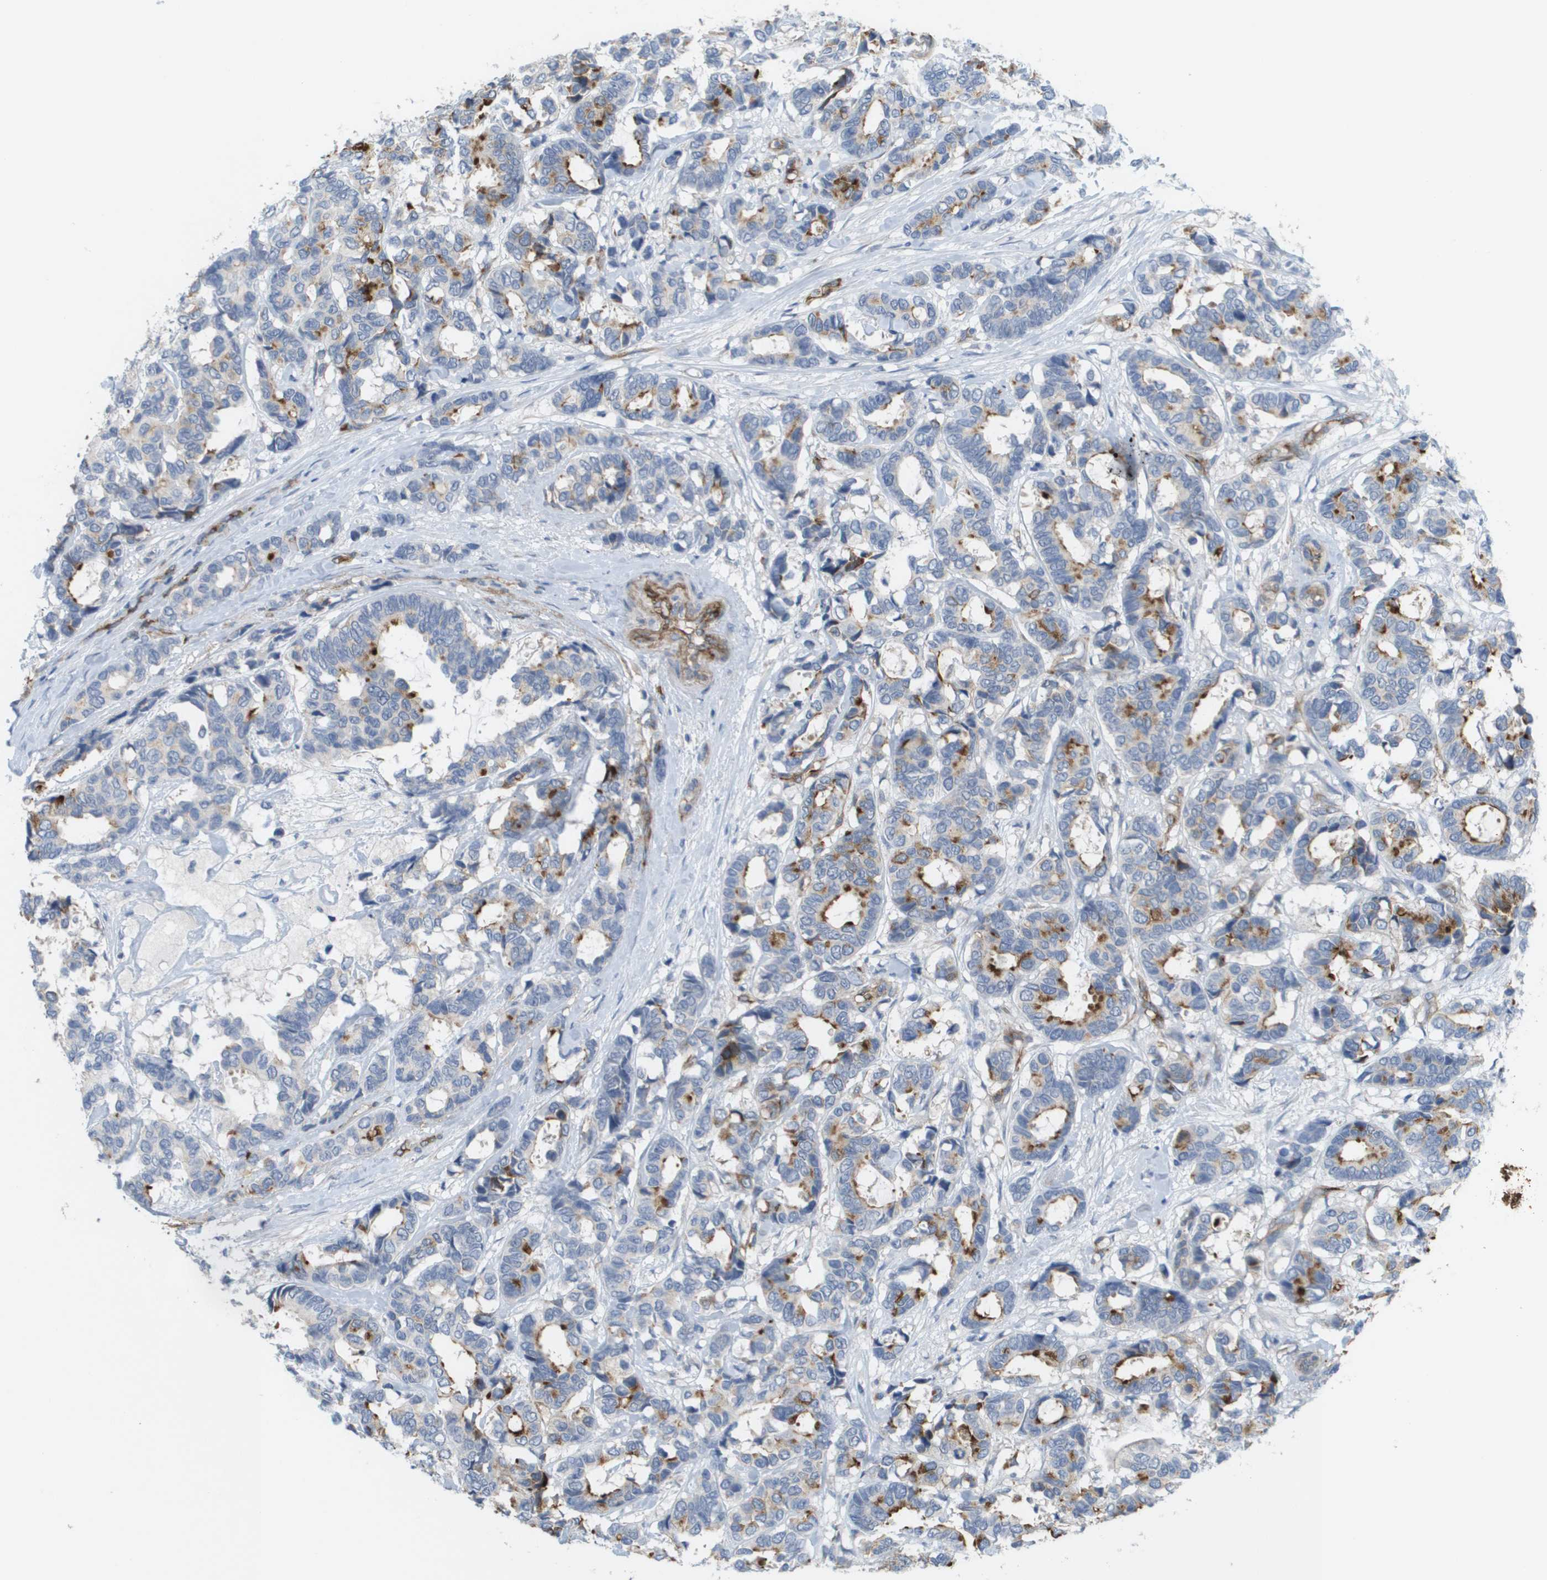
{"staining": {"intensity": "strong", "quantity": "<25%", "location": "cytoplasmic/membranous"}, "tissue": "breast cancer", "cell_type": "Tumor cells", "image_type": "cancer", "snomed": [{"axis": "morphology", "description": "Duct carcinoma"}, {"axis": "topography", "description": "Breast"}], "caption": "Human intraductal carcinoma (breast) stained with a brown dye shows strong cytoplasmic/membranous positive expression in about <25% of tumor cells.", "gene": "ANGPT2", "patient": {"sex": "female", "age": 87}}